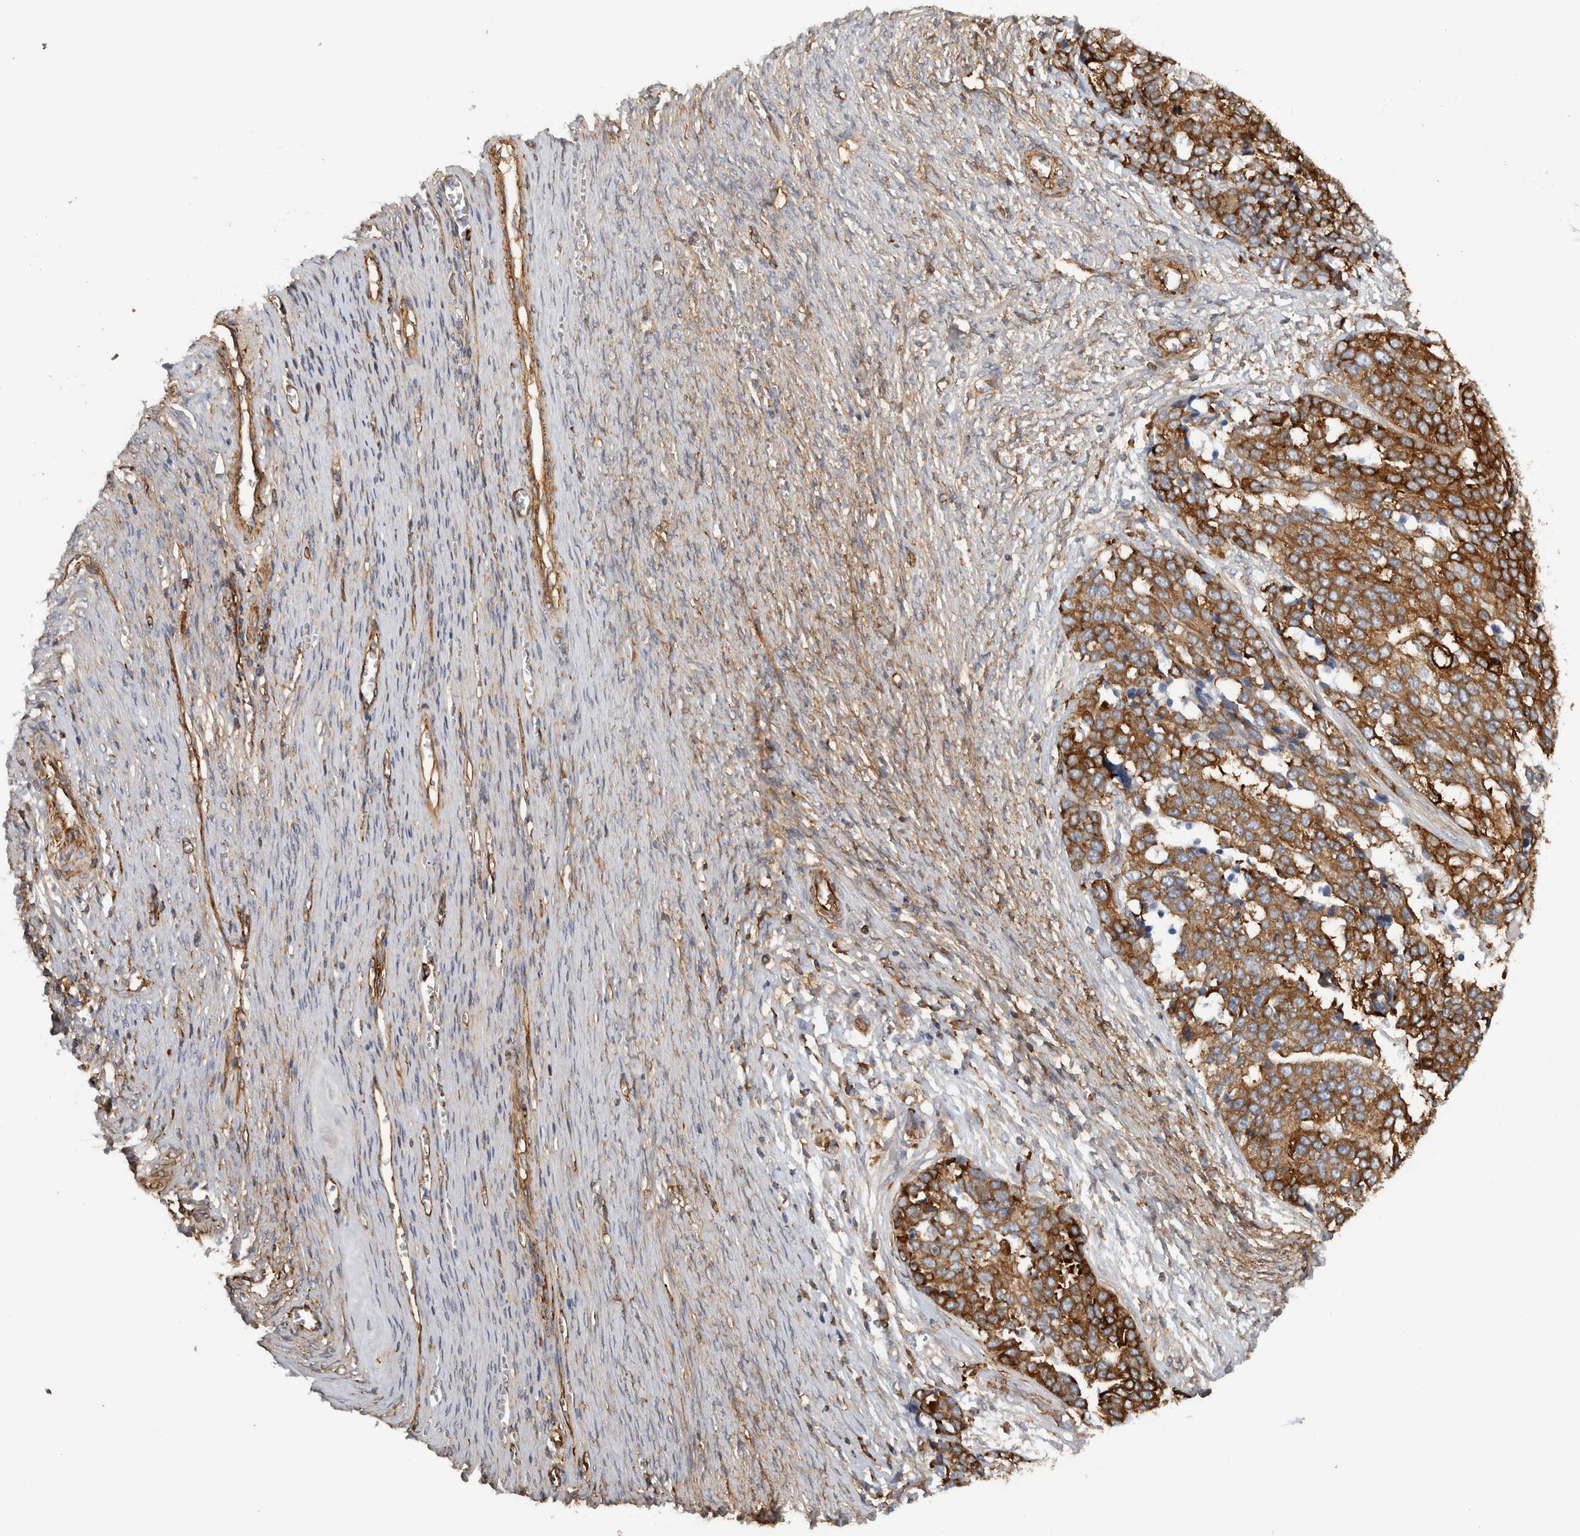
{"staining": {"intensity": "strong", "quantity": ">75%", "location": "cytoplasmic/membranous"}, "tissue": "ovarian cancer", "cell_type": "Tumor cells", "image_type": "cancer", "snomed": [{"axis": "morphology", "description": "Cystadenocarcinoma, serous, NOS"}, {"axis": "topography", "description": "Ovary"}], "caption": "Protein expression analysis of human ovarian cancer reveals strong cytoplasmic/membranous expression in approximately >75% of tumor cells.", "gene": "AHNAK", "patient": {"sex": "female", "age": 44}}